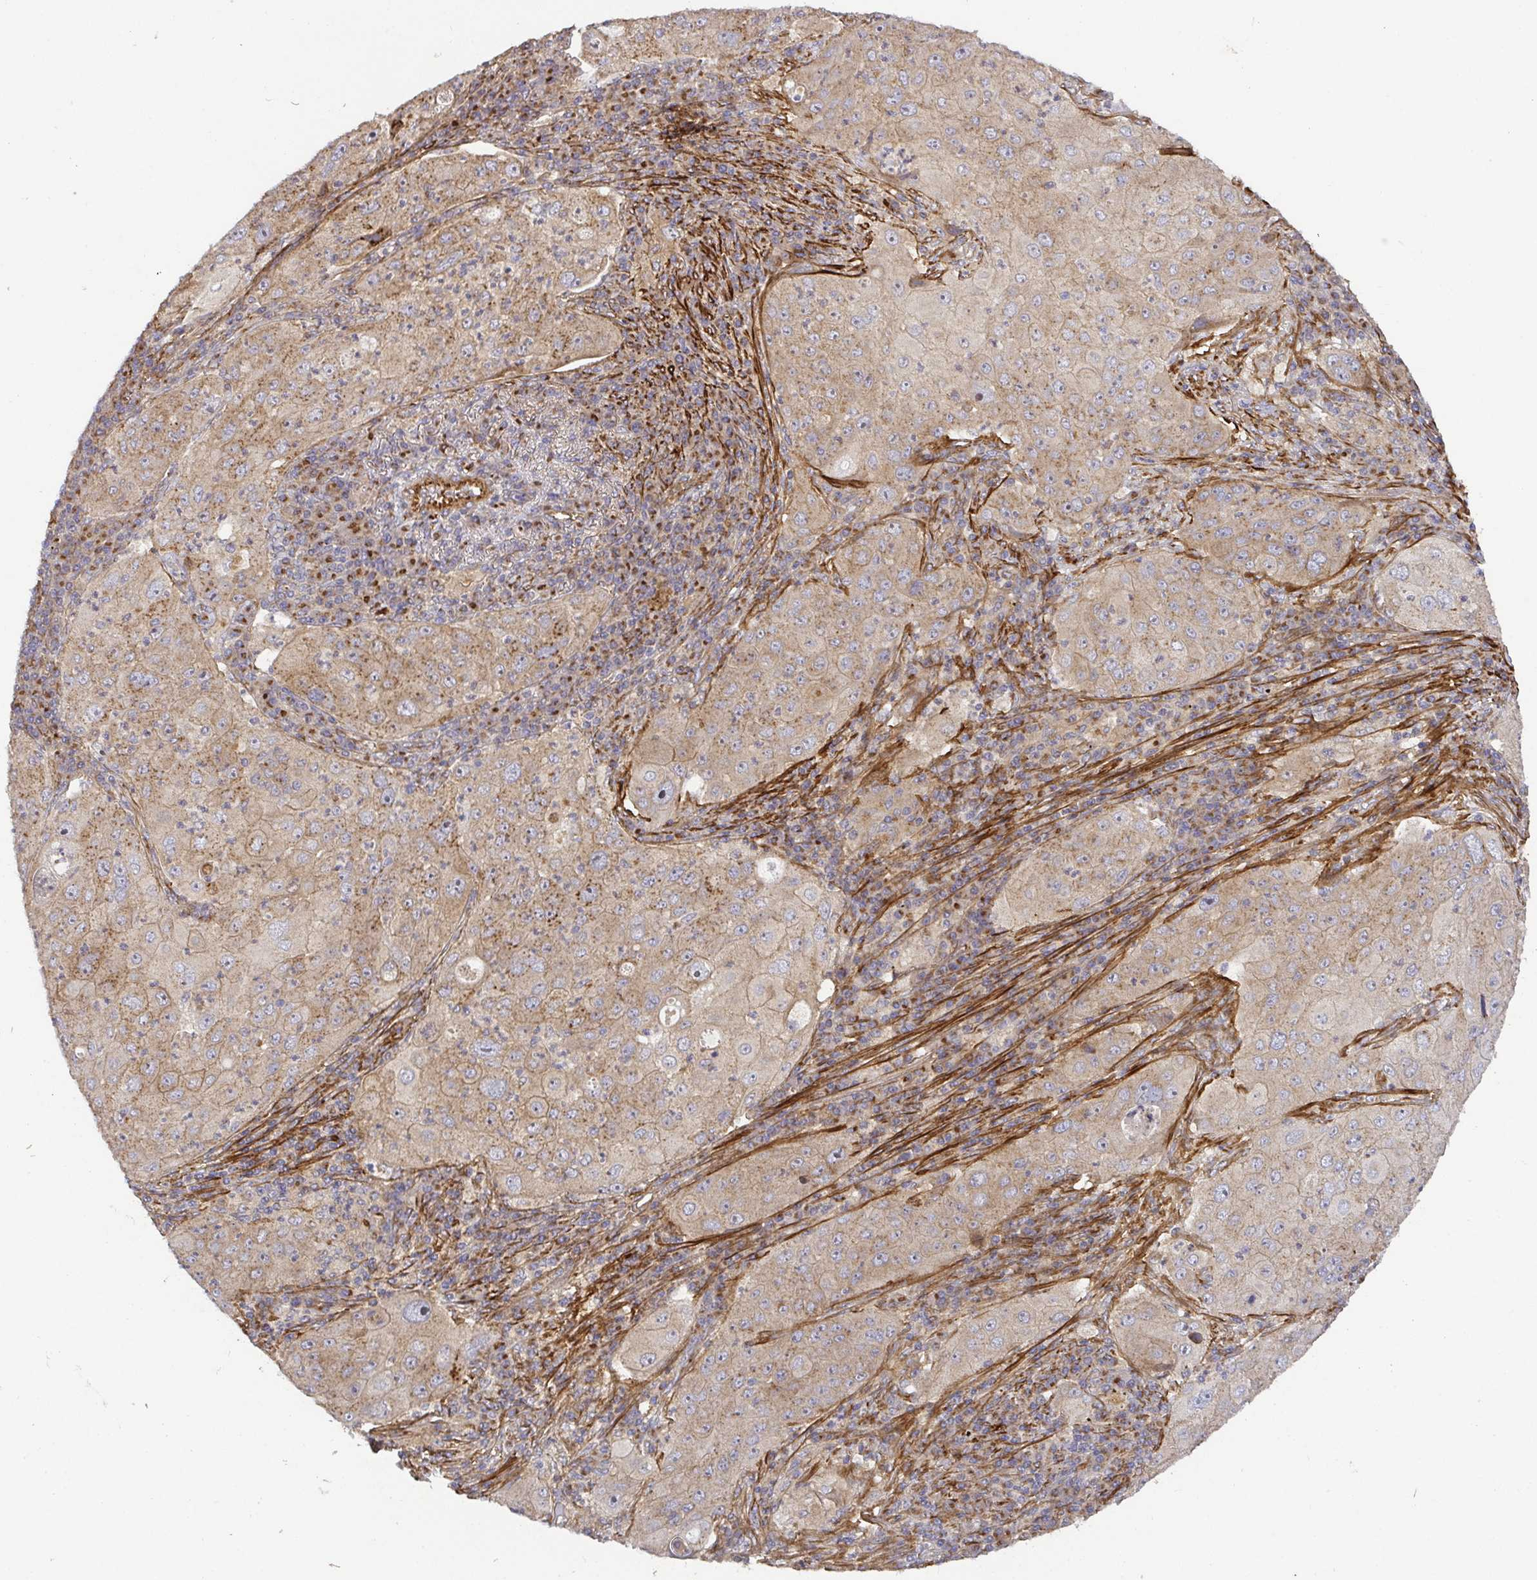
{"staining": {"intensity": "moderate", "quantity": ">75%", "location": "cytoplasmic/membranous"}, "tissue": "lung cancer", "cell_type": "Tumor cells", "image_type": "cancer", "snomed": [{"axis": "morphology", "description": "Squamous cell carcinoma, NOS"}, {"axis": "topography", "description": "Lung"}], "caption": "There is medium levels of moderate cytoplasmic/membranous staining in tumor cells of squamous cell carcinoma (lung), as demonstrated by immunohistochemical staining (brown color).", "gene": "TM9SF4", "patient": {"sex": "female", "age": 59}}